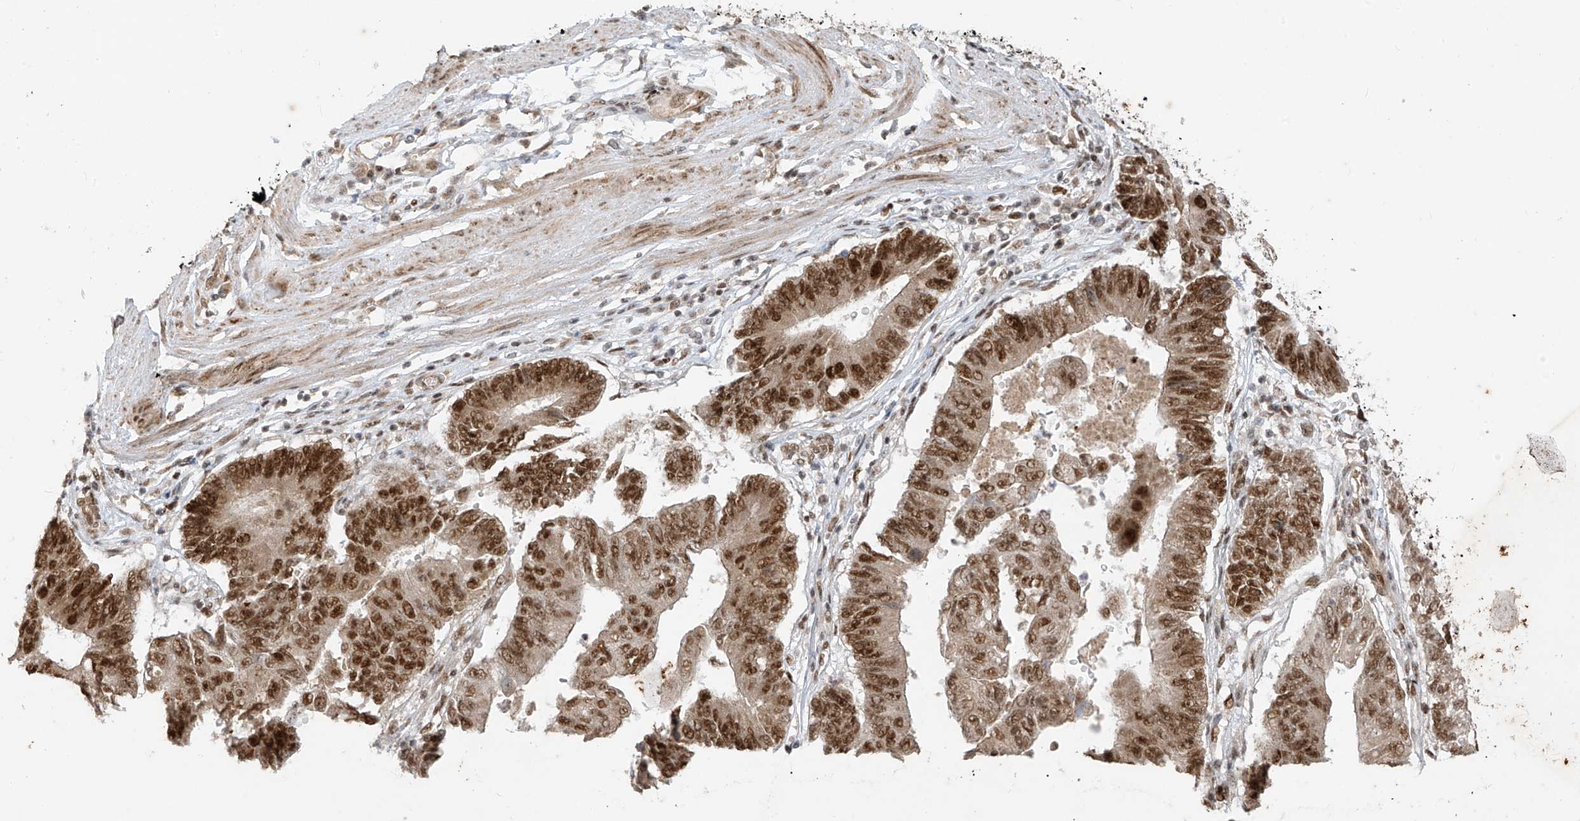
{"staining": {"intensity": "moderate", "quantity": ">75%", "location": "nuclear"}, "tissue": "stomach cancer", "cell_type": "Tumor cells", "image_type": "cancer", "snomed": [{"axis": "morphology", "description": "Adenocarcinoma, NOS"}, {"axis": "topography", "description": "Stomach"}], "caption": "Immunohistochemical staining of stomach adenocarcinoma shows moderate nuclear protein expression in approximately >75% of tumor cells.", "gene": "ARHGEF3", "patient": {"sex": "male", "age": 59}}